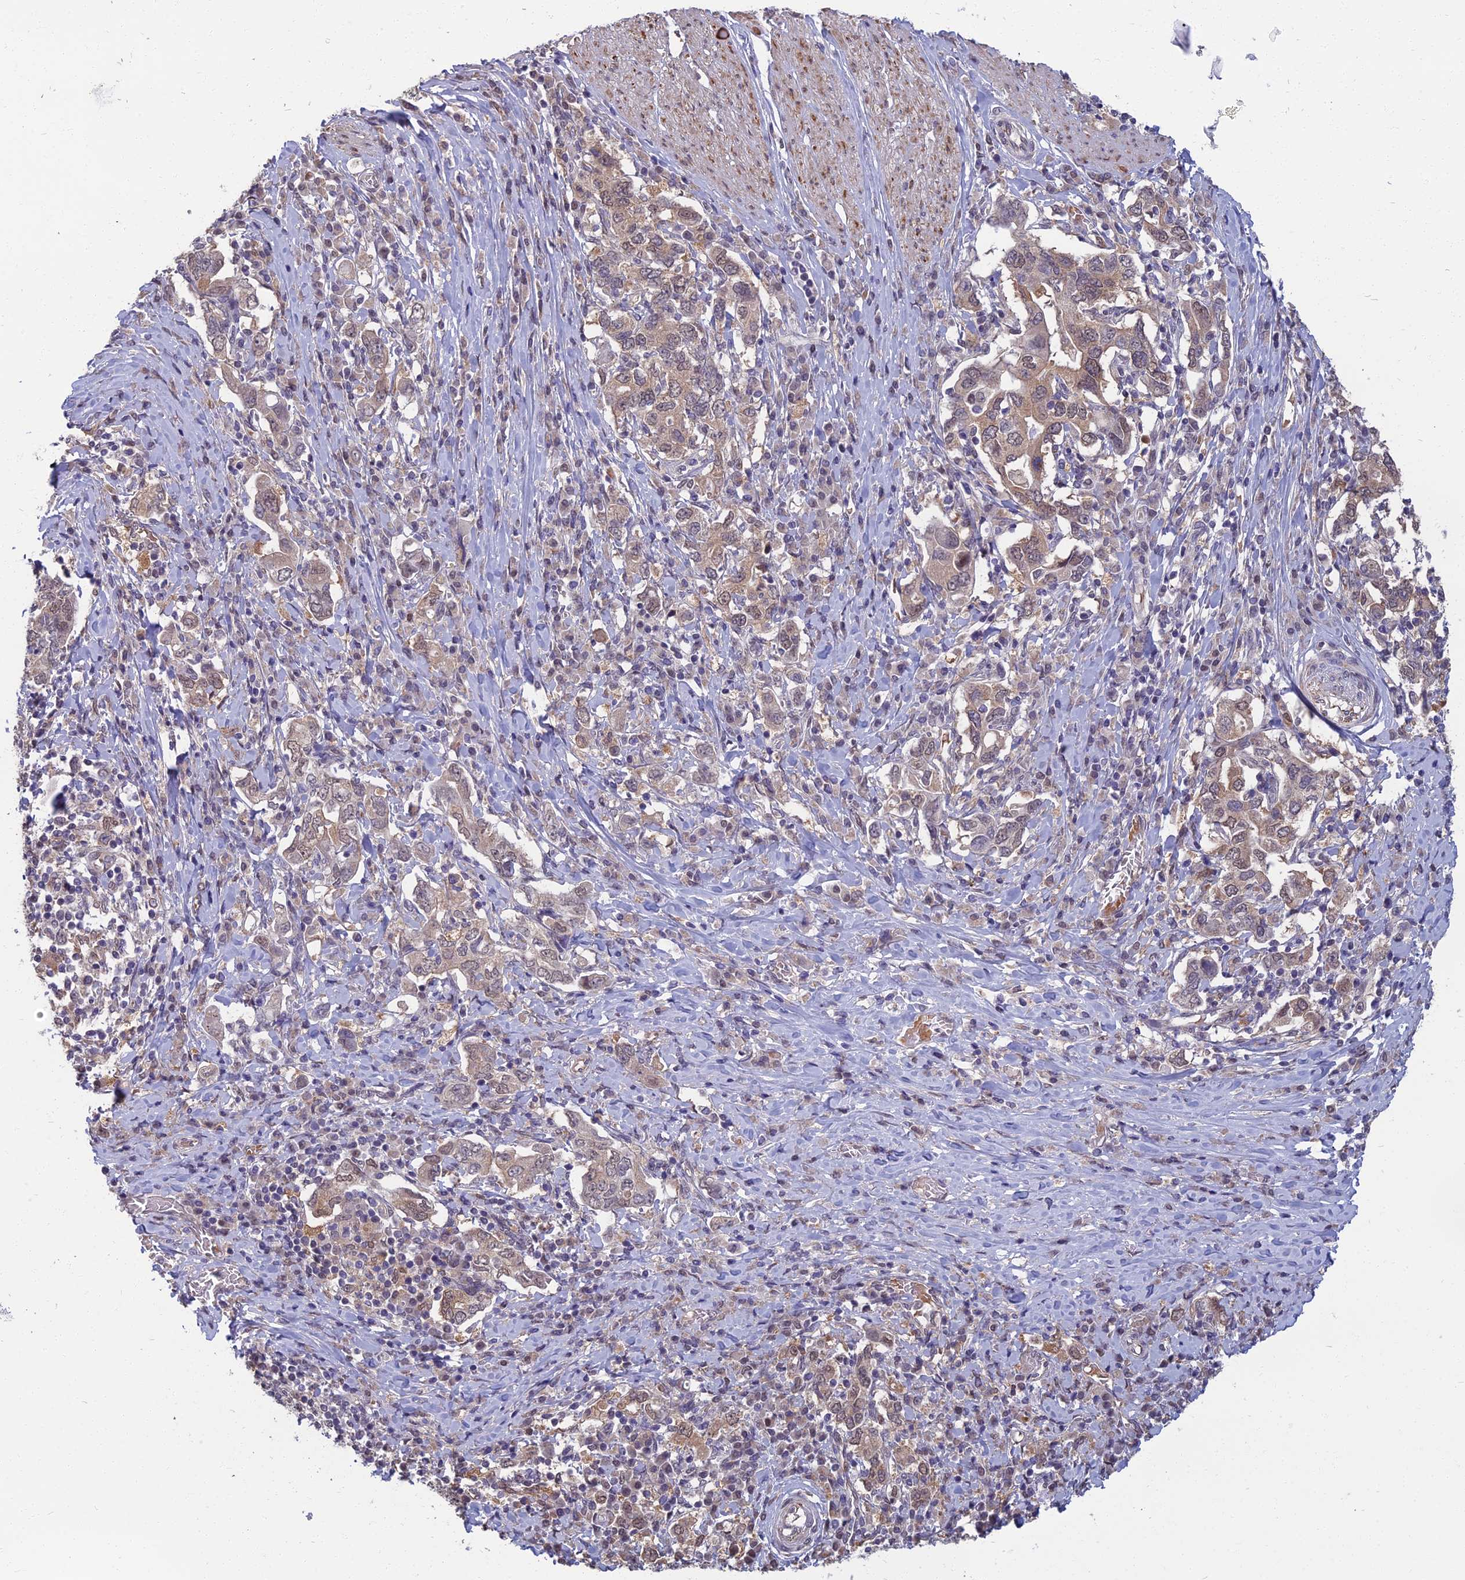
{"staining": {"intensity": "weak", "quantity": "25%-75%", "location": "cytoplasmic/membranous,nuclear"}, "tissue": "stomach cancer", "cell_type": "Tumor cells", "image_type": "cancer", "snomed": [{"axis": "morphology", "description": "Adenocarcinoma, NOS"}, {"axis": "topography", "description": "Stomach, upper"}, {"axis": "topography", "description": "Stomach"}], "caption": "Tumor cells display low levels of weak cytoplasmic/membranous and nuclear expression in about 25%-75% of cells in stomach cancer (adenocarcinoma). The protein of interest is stained brown, and the nuclei are stained in blue (DAB IHC with brightfield microscopy, high magnification).", "gene": "NR4A3", "patient": {"sex": "male", "age": 62}}